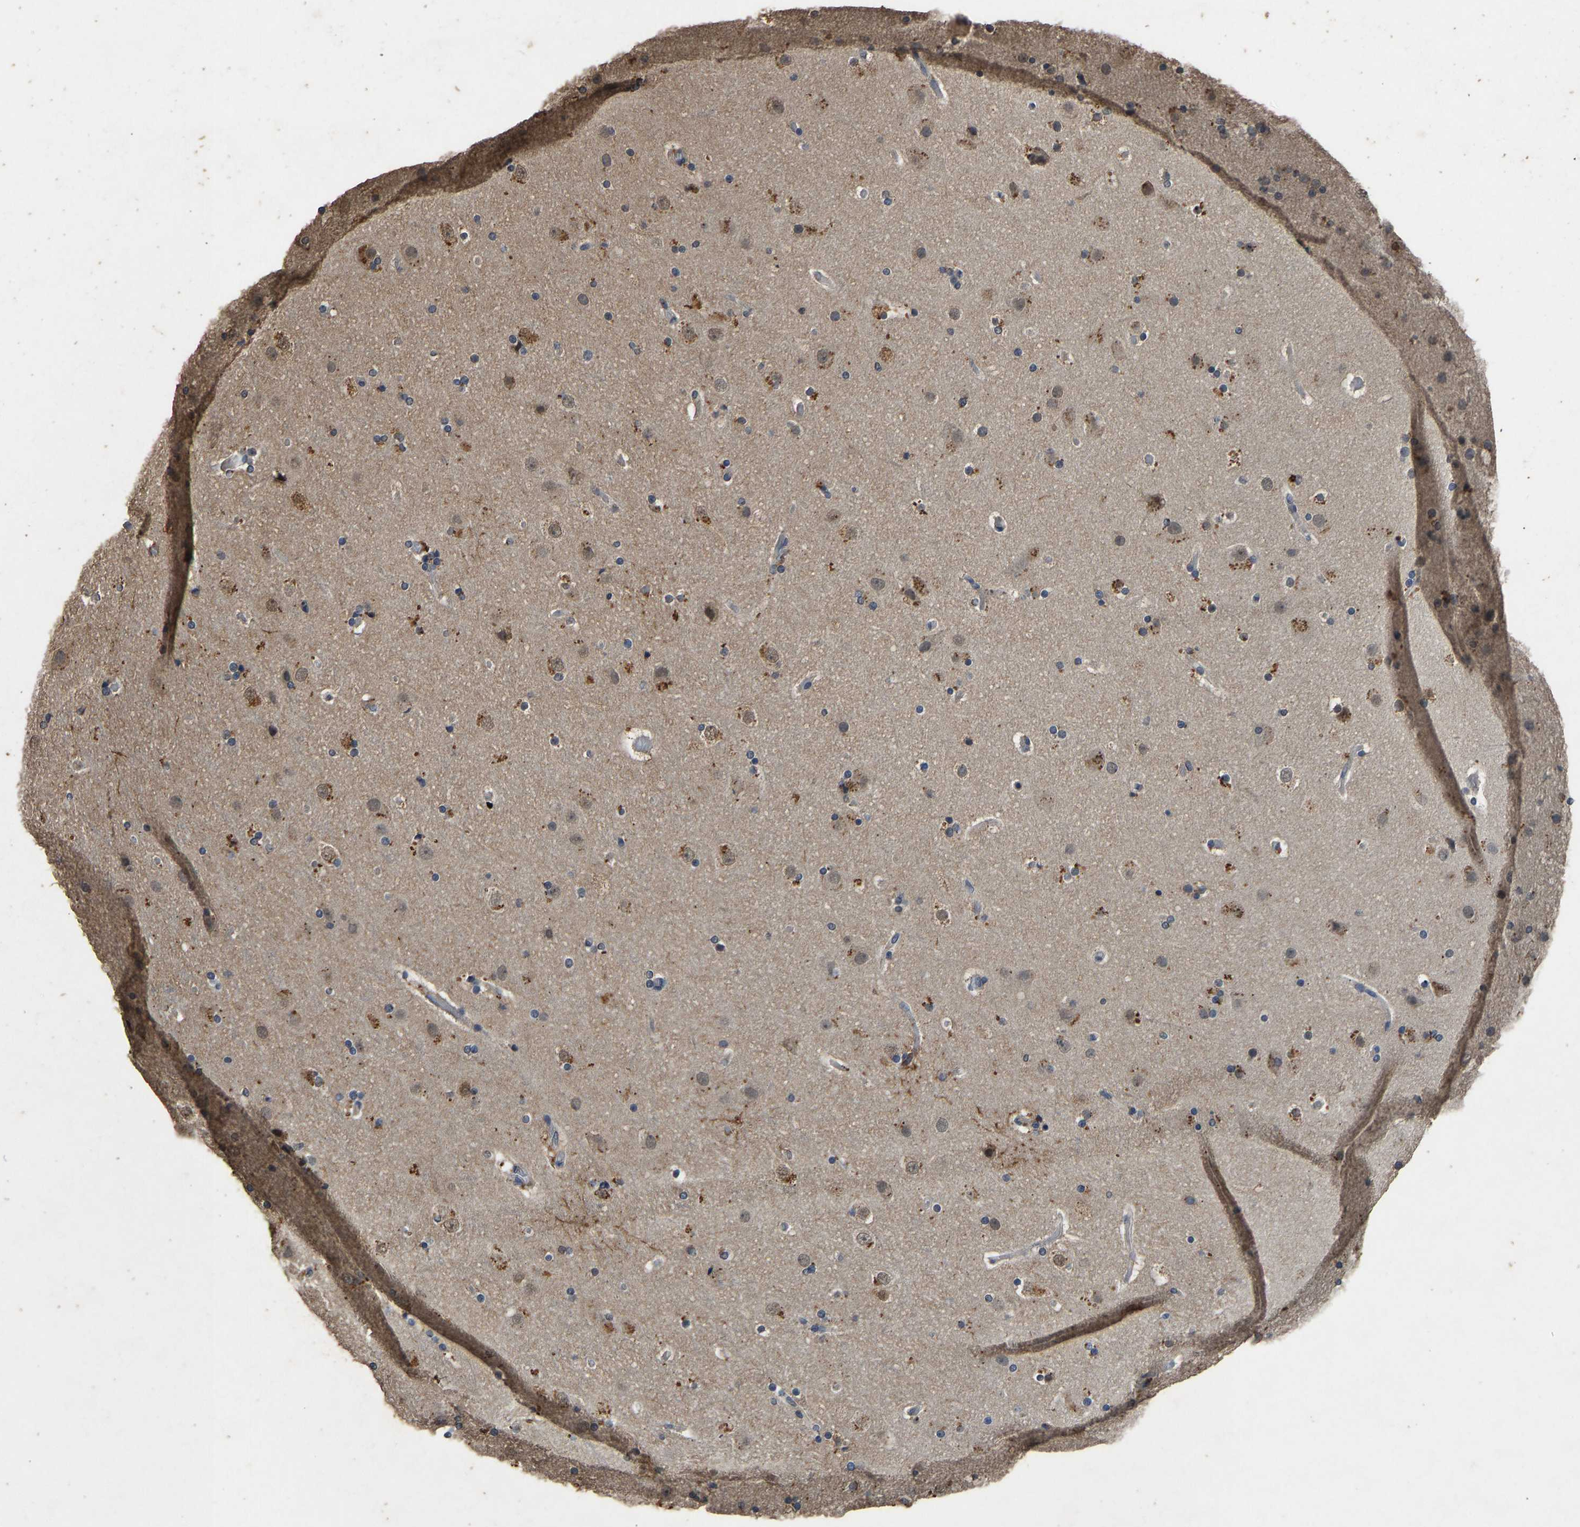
{"staining": {"intensity": "negative", "quantity": "none", "location": "none"}, "tissue": "cerebral cortex", "cell_type": "Endothelial cells", "image_type": "normal", "snomed": [{"axis": "morphology", "description": "Normal tissue, NOS"}, {"axis": "topography", "description": "Cerebral cortex"}], "caption": "This is a image of IHC staining of benign cerebral cortex, which shows no staining in endothelial cells. Brightfield microscopy of immunohistochemistry stained with DAB (3,3'-diaminobenzidine) (brown) and hematoxylin (blue), captured at high magnification.", "gene": "CIDEC", "patient": {"sex": "male", "age": 57}}